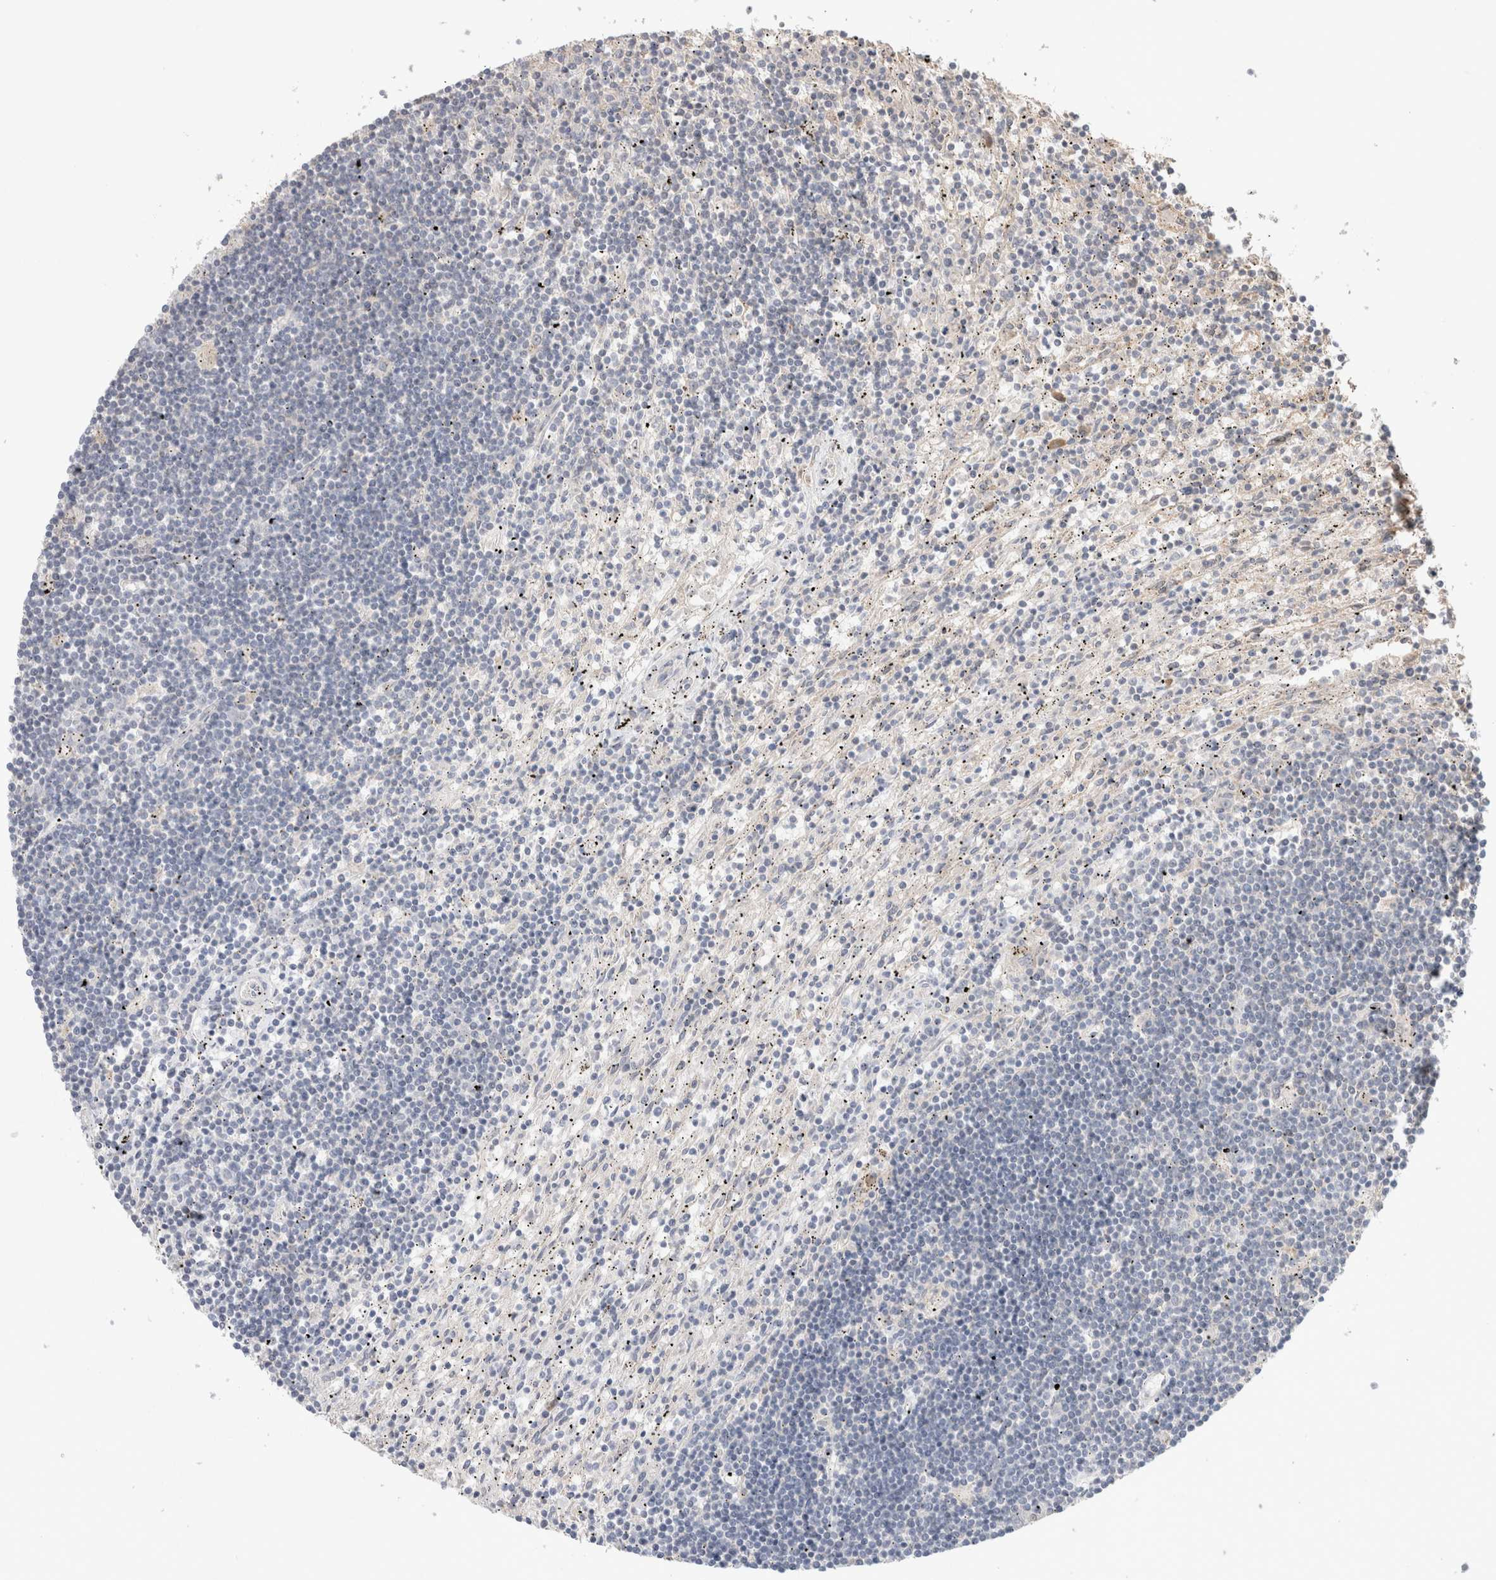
{"staining": {"intensity": "negative", "quantity": "none", "location": "none"}, "tissue": "lymphoma", "cell_type": "Tumor cells", "image_type": "cancer", "snomed": [{"axis": "morphology", "description": "Malignant lymphoma, non-Hodgkin's type, Low grade"}, {"axis": "topography", "description": "Spleen"}], "caption": "Tumor cells are negative for brown protein staining in lymphoma.", "gene": "SYDE2", "patient": {"sex": "male", "age": 76}}